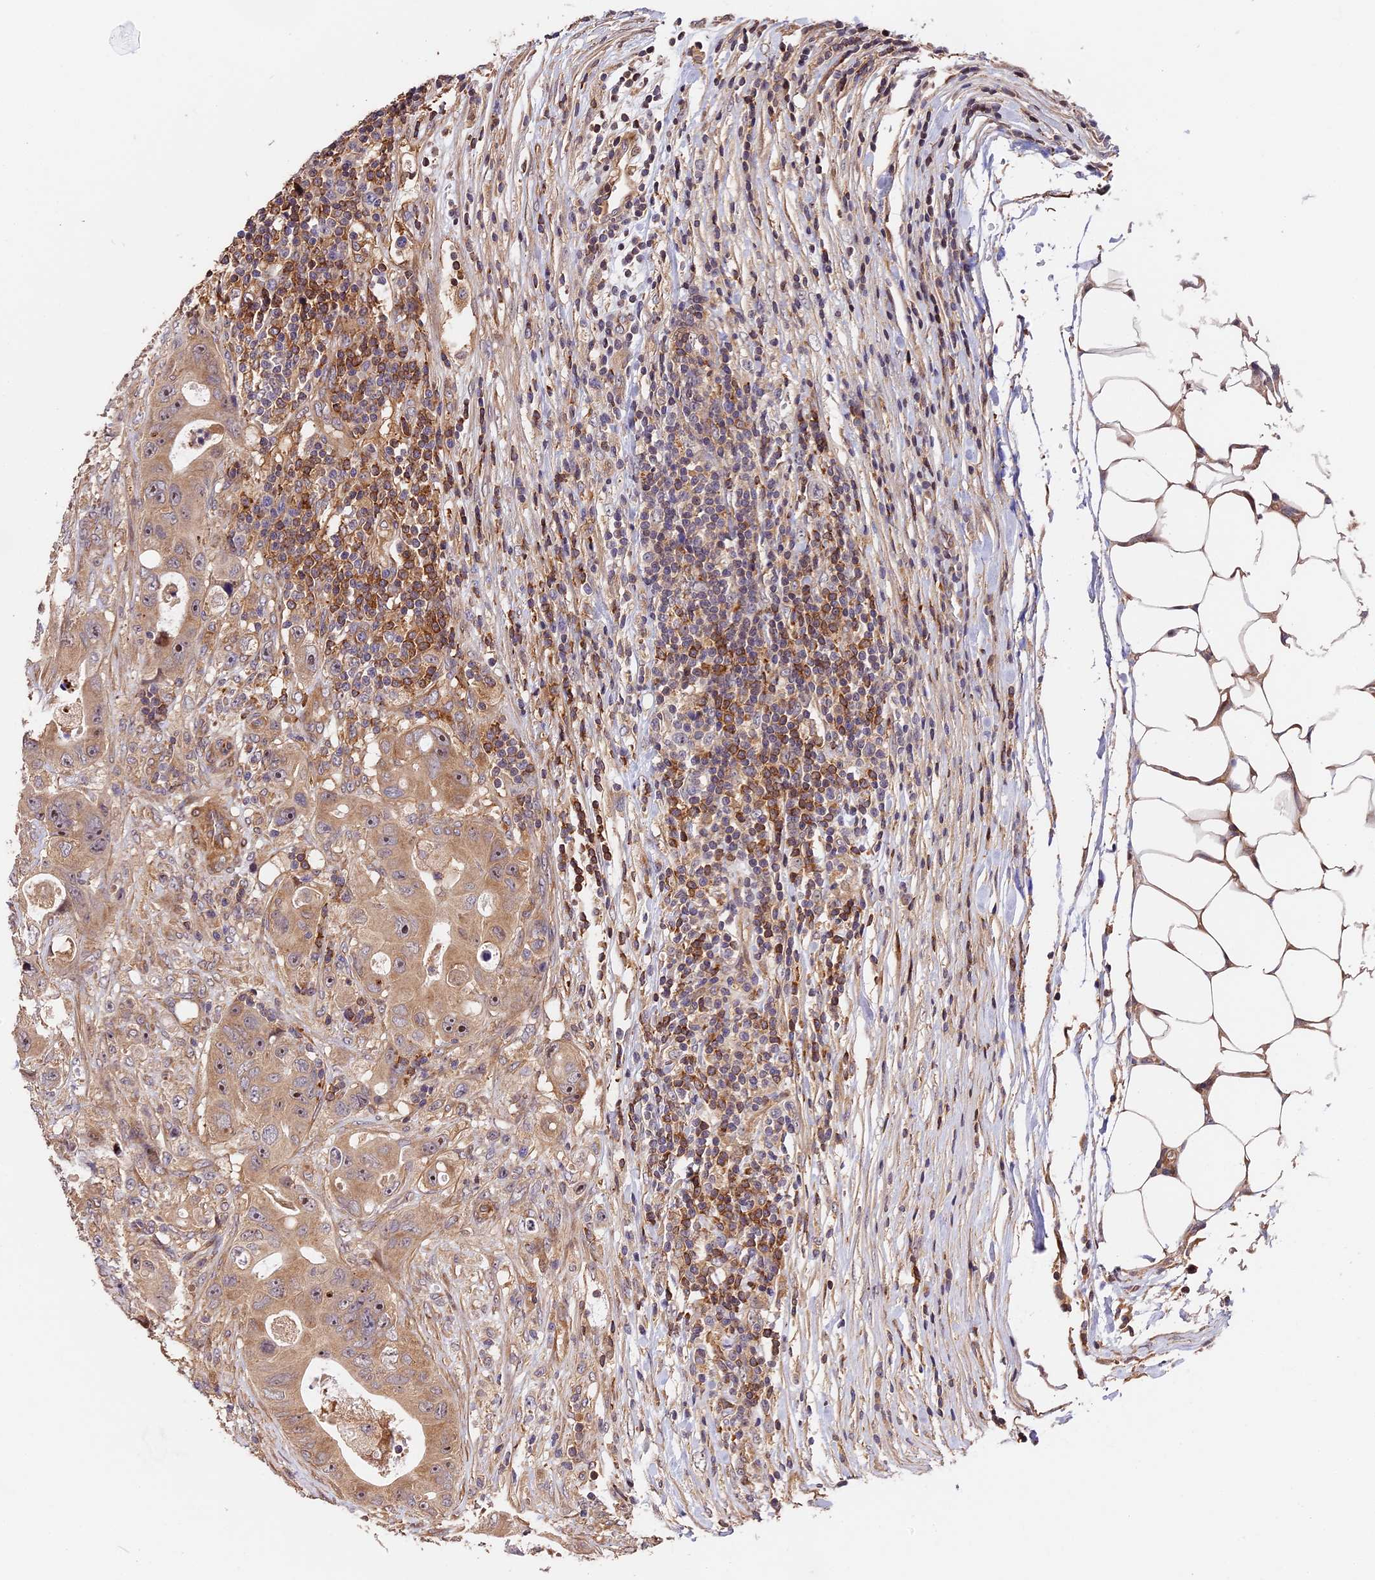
{"staining": {"intensity": "moderate", "quantity": ">75%", "location": "cytoplasmic/membranous,nuclear"}, "tissue": "colorectal cancer", "cell_type": "Tumor cells", "image_type": "cancer", "snomed": [{"axis": "morphology", "description": "Adenocarcinoma, NOS"}, {"axis": "topography", "description": "Colon"}], "caption": "Protein analysis of colorectal adenocarcinoma tissue displays moderate cytoplasmic/membranous and nuclear positivity in approximately >75% of tumor cells. Immunohistochemistry (ihc) stains the protein in brown and the nuclei are stained blue.", "gene": "ARHGAP17", "patient": {"sex": "female", "age": 46}}